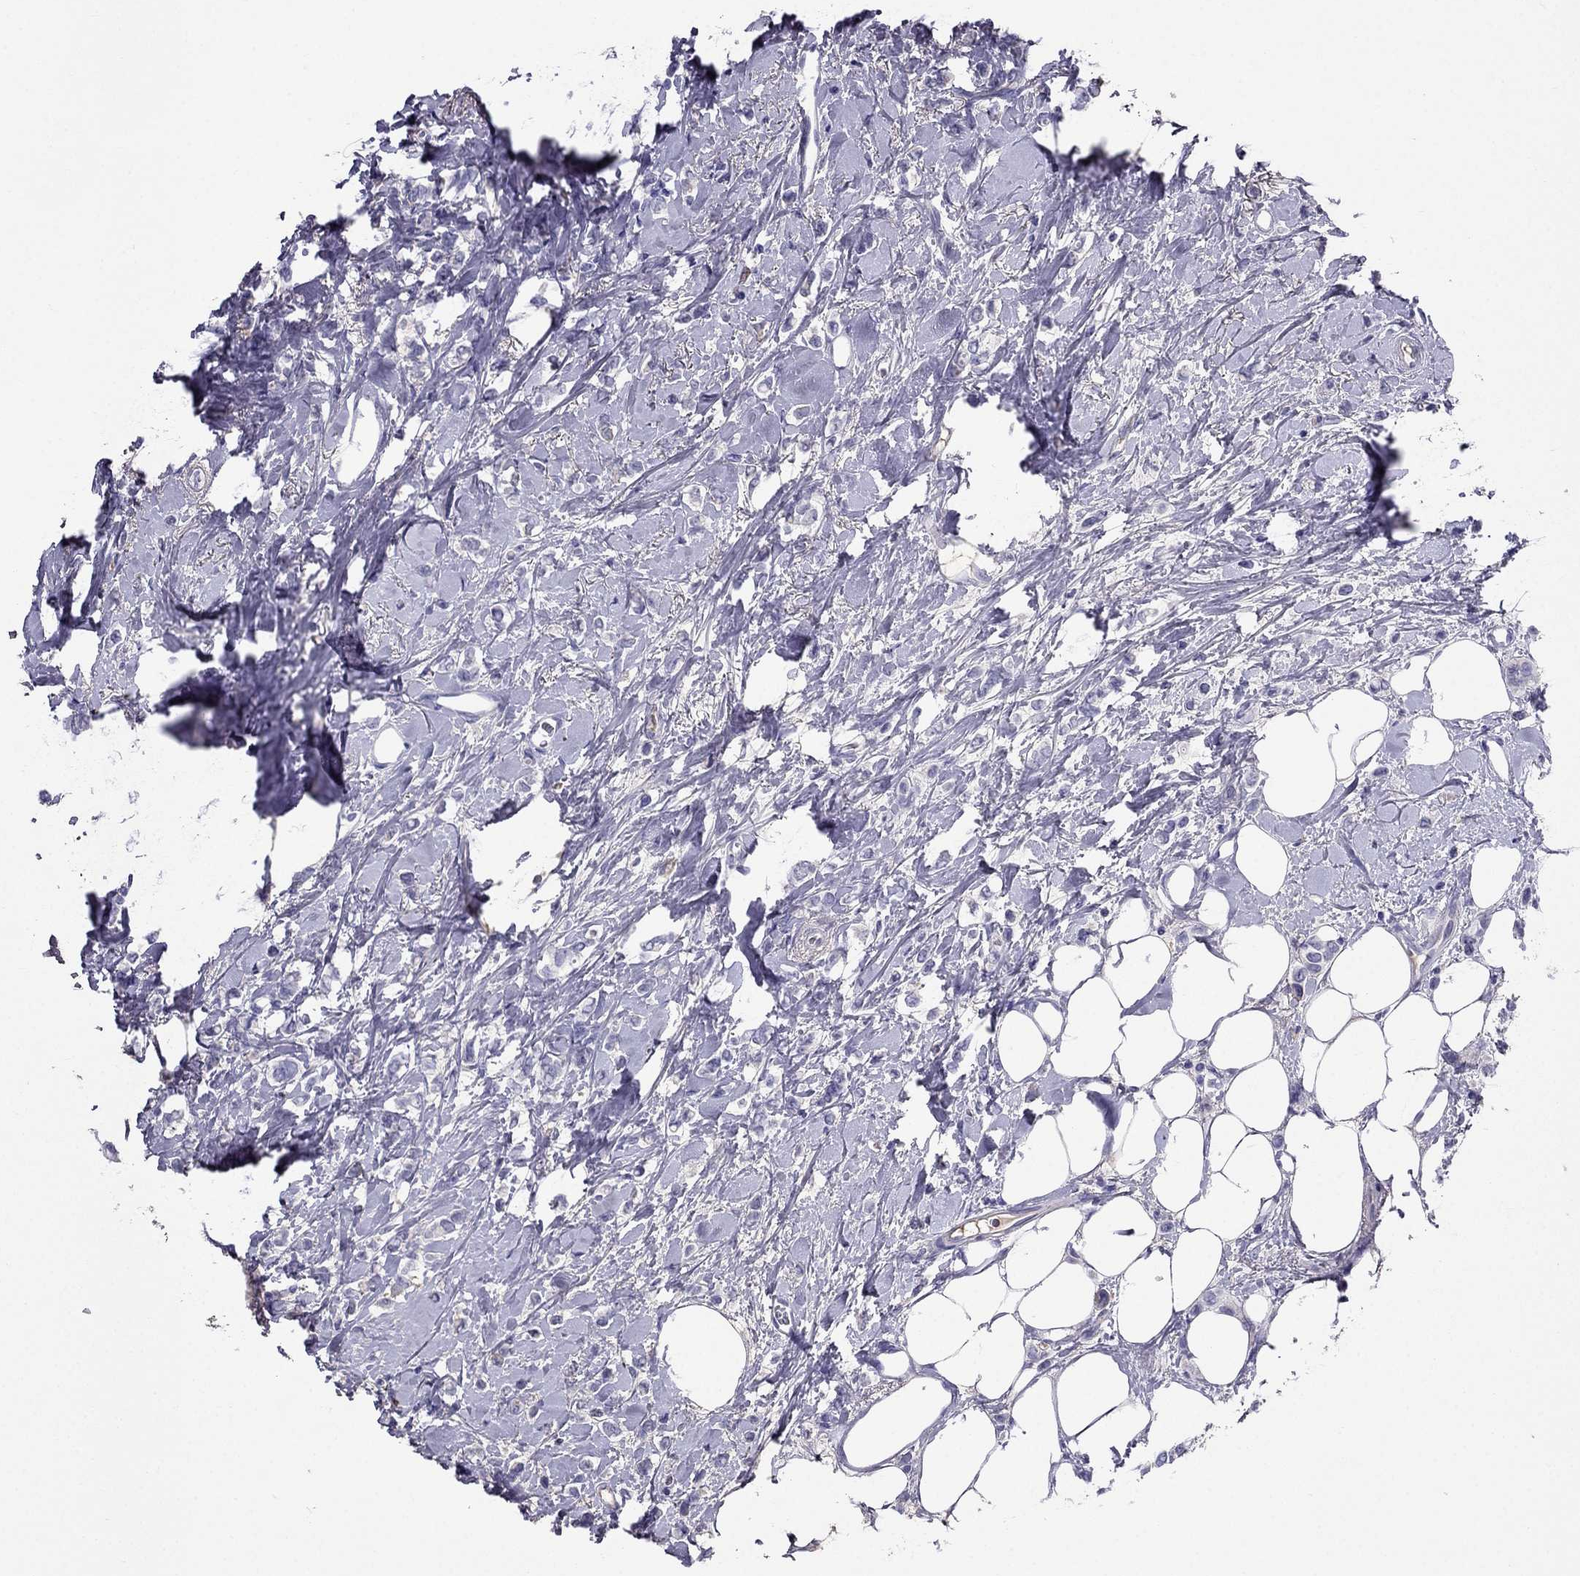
{"staining": {"intensity": "negative", "quantity": "none", "location": "none"}, "tissue": "breast cancer", "cell_type": "Tumor cells", "image_type": "cancer", "snomed": [{"axis": "morphology", "description": "Lobular carcinoma"}, {"axis": "topography", "description": "Breast"}], "caption": "Human lobular carcinoma (breast) stained for a protein using immunohistochemistry shows no positivity in tumor cells.", "gene": "TBC1D21", "patient": {"sex": "female", "age": 66}}